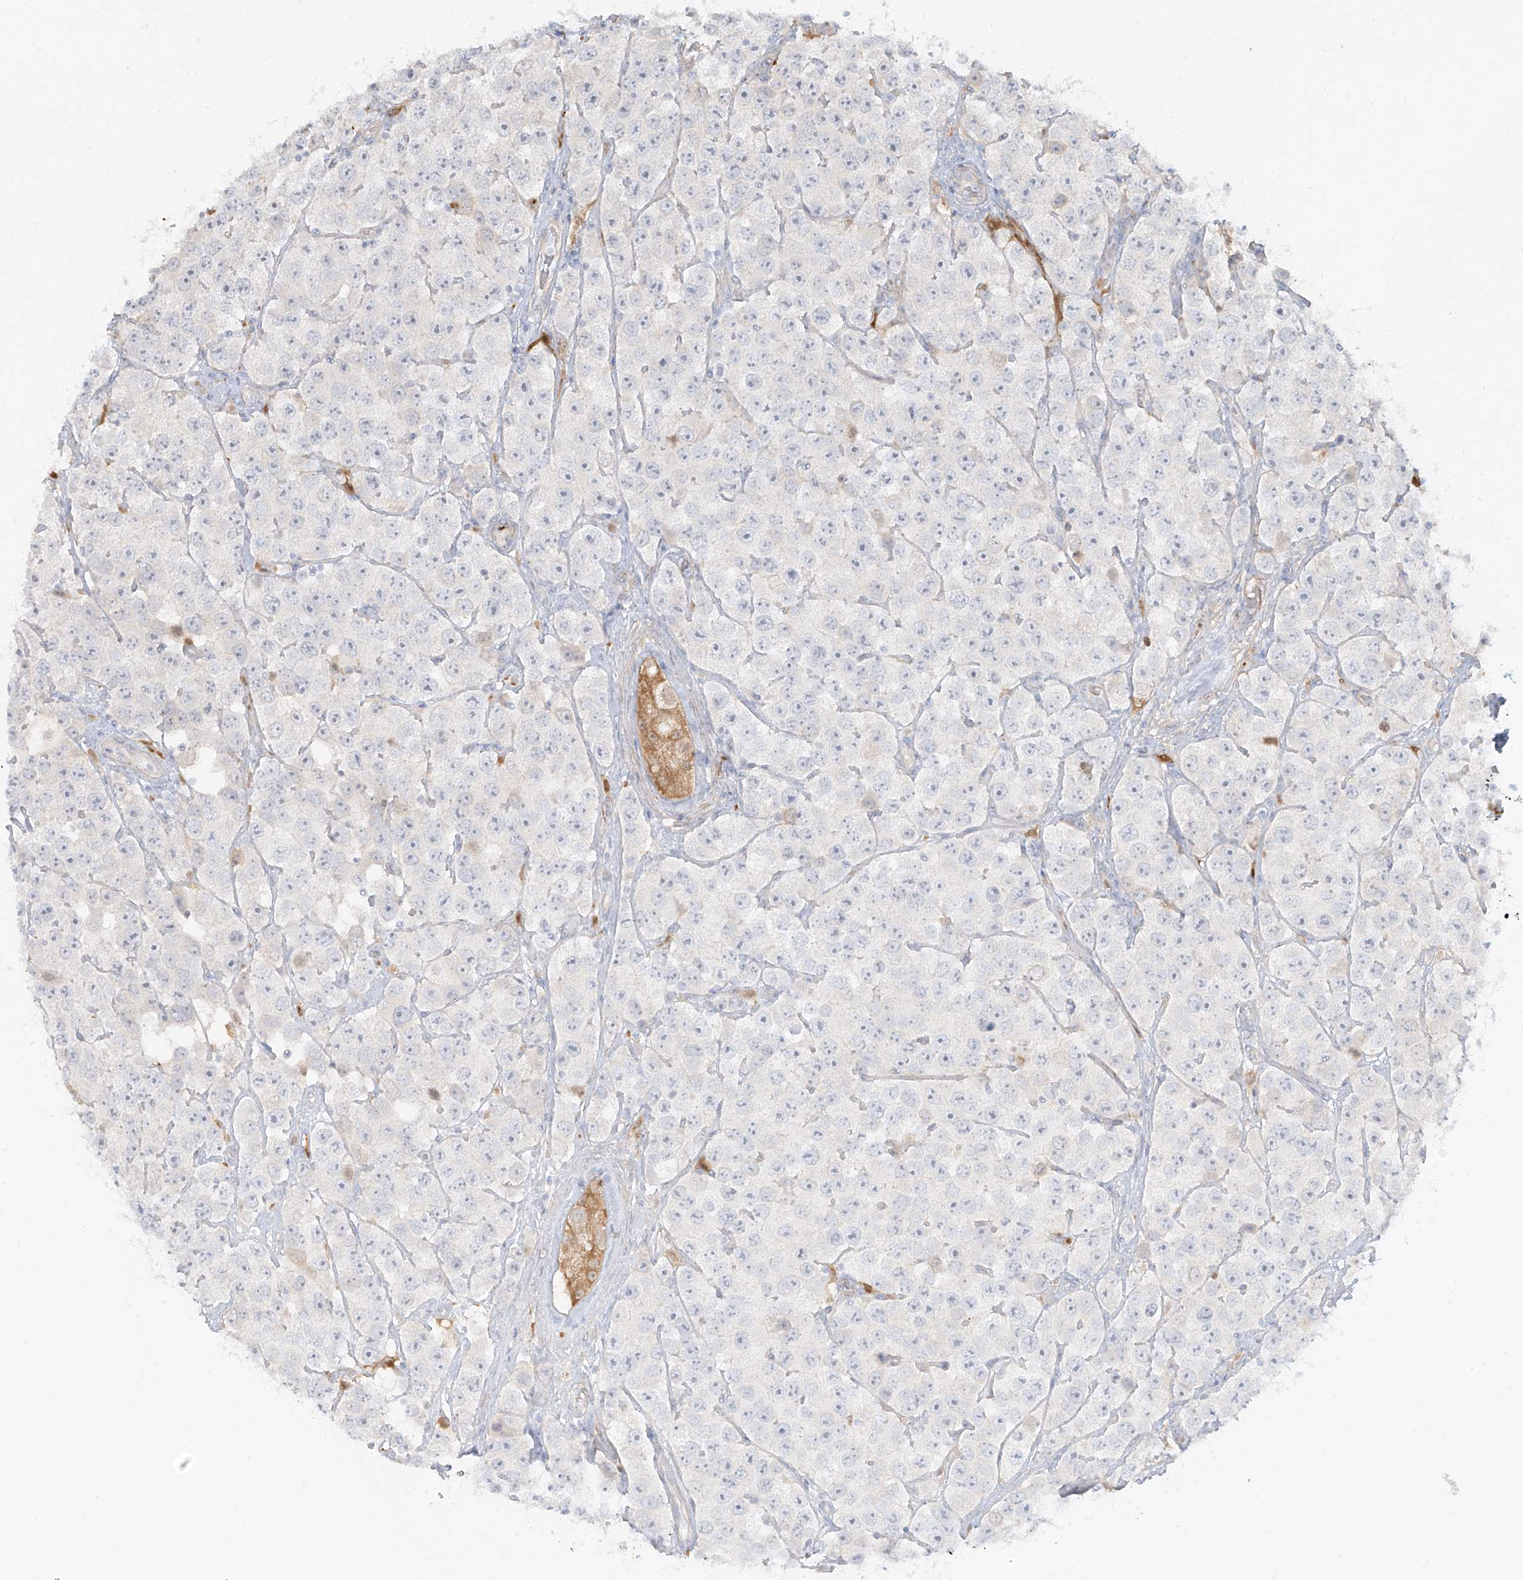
{"staining": {"intensity": "negative", "quantity": "none", "location": "none"}, "tissue": "testis cancer", "cell_type": "Tumor cells", "image_type": "cancer", "snomed": [{"axis": "morphology", "description": "Seminoma, NOS"}, {"axis": "topography", "description": "Testis"}], "caption": "IHC image of neoplastic tissue: human seminoma (testis) stained with DAB (3,3'-diaminobenzidine) exhibits no significant protein positivity in tumor cells.", "gene": "UPK1B", "patient": {"sex": "male", "age": 28}}